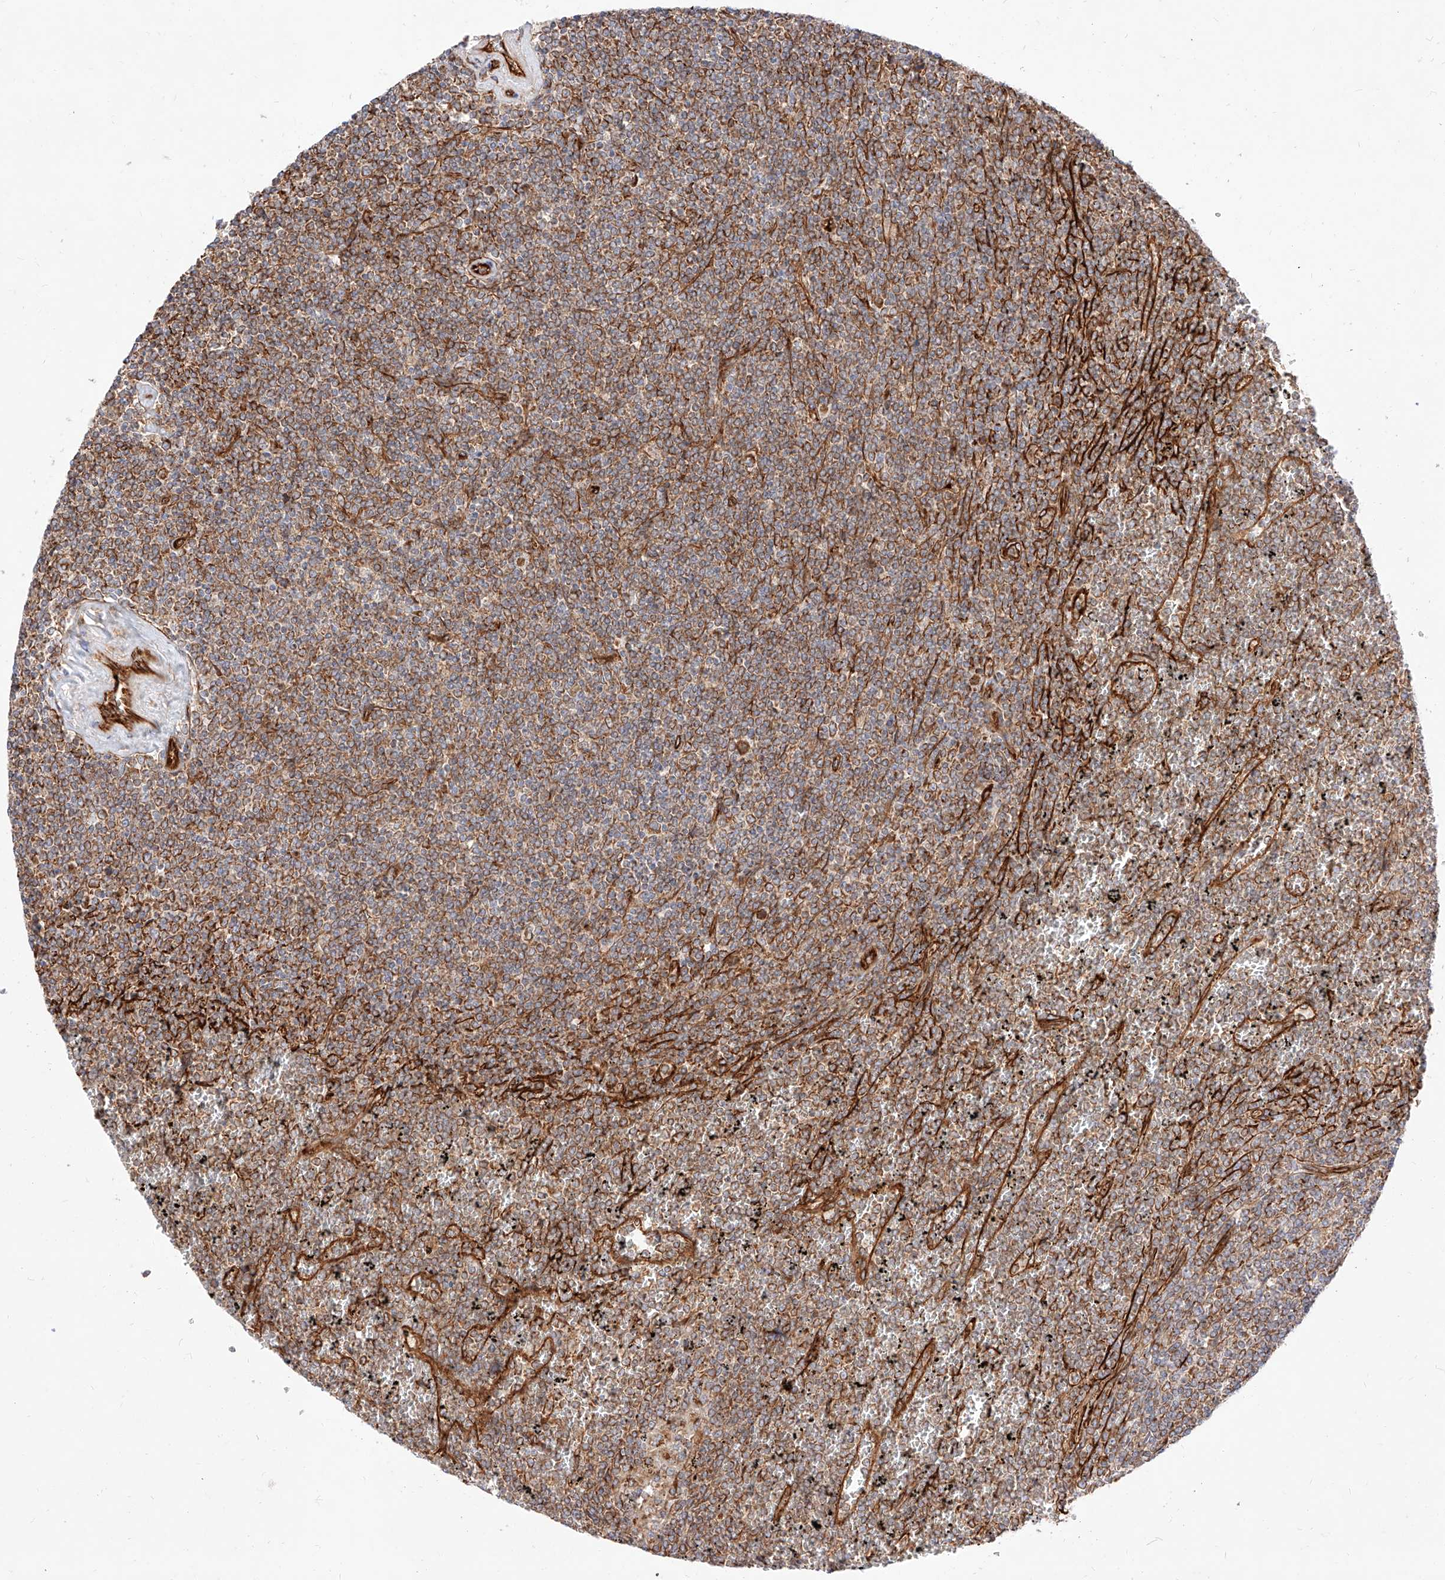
{"staining": {"intensity": "moderate", "quantity": ">75%", "location": "cytoplasmic/membranous"}, "tissue": "lymphoma", "cell_type": "Tumor cells", "image_type": "cancer", "snomed": [{"axis": "morphology", "description": "Malignant lymphoma, non-Hodgkin's type, Low grade"}, {"axis": "topography", "description": "Spleen"}], "caption": "An image of human lymphoma stained for a protein reveals moderate cytoplasmic/membranous brown staining in tumor cells. (DAB IHC, brown staining for protein, blue staining for nuclei).", "gene": "CSGALNACT2", "patient": {"sex": "female", "age": 19}}